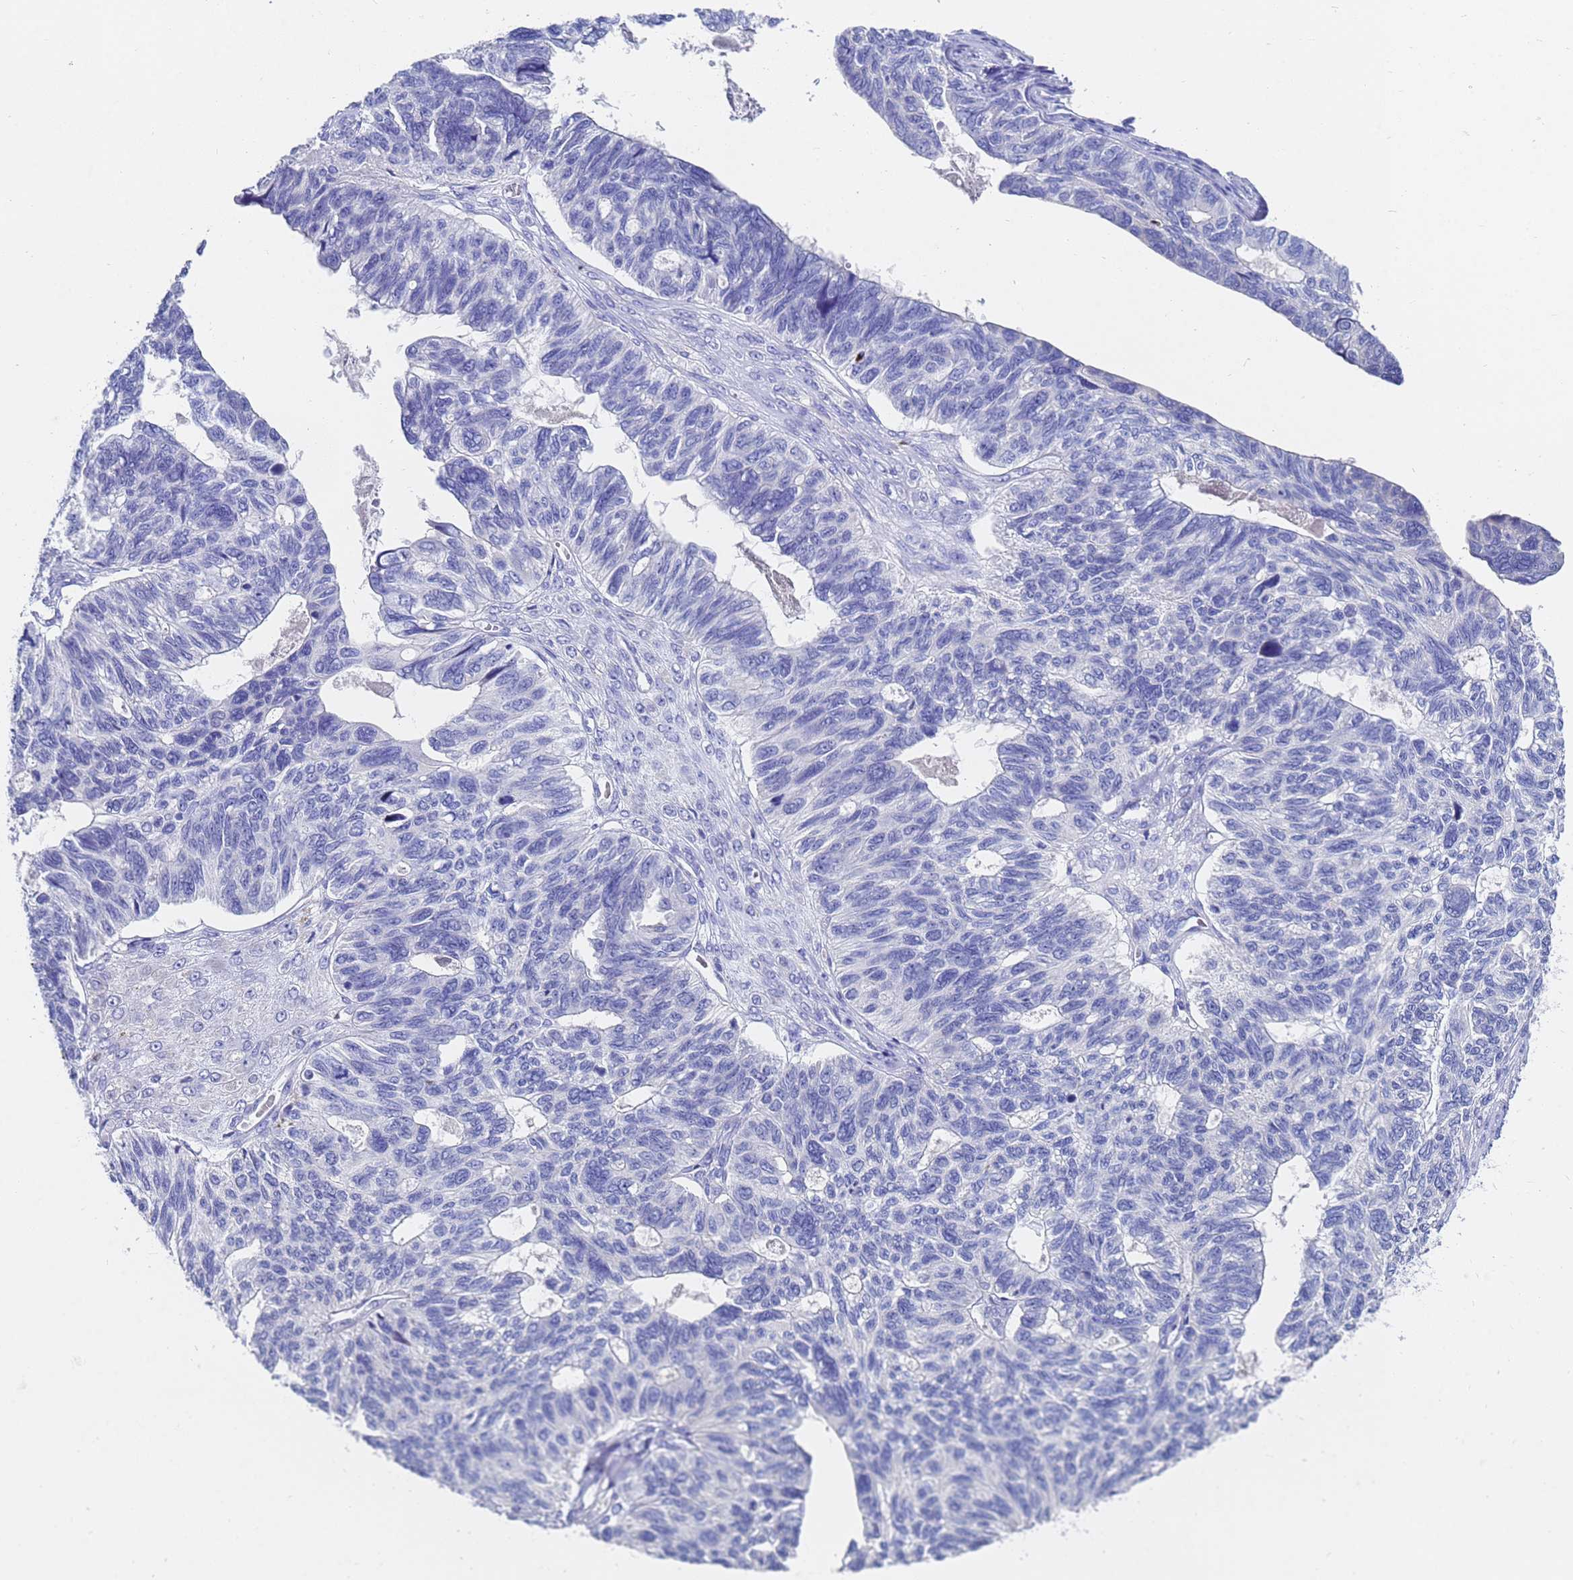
{"staining": {"intensity": "negative", "quantity": "none", "location": "none"}, "tissue": "ovarian cancer", "cell_type": "Tumor cells", "image_type": "cancer", "snomed": [{"axis": "morphology", "description": "Cystadenocarcinoma, serous, NOS"}, {"axis": "topography", "description": "Ovary"}], "caption": "Micrograph shows no protein positivity in tumor cells of ovarian serous cystadenocarcinoma tissue. (DAB (3,3'-diaminobenzidine) IHC with hematoxylin counter stain).", "gene": "C2orf72", "patient": {"sex": "female", "age": 79}}